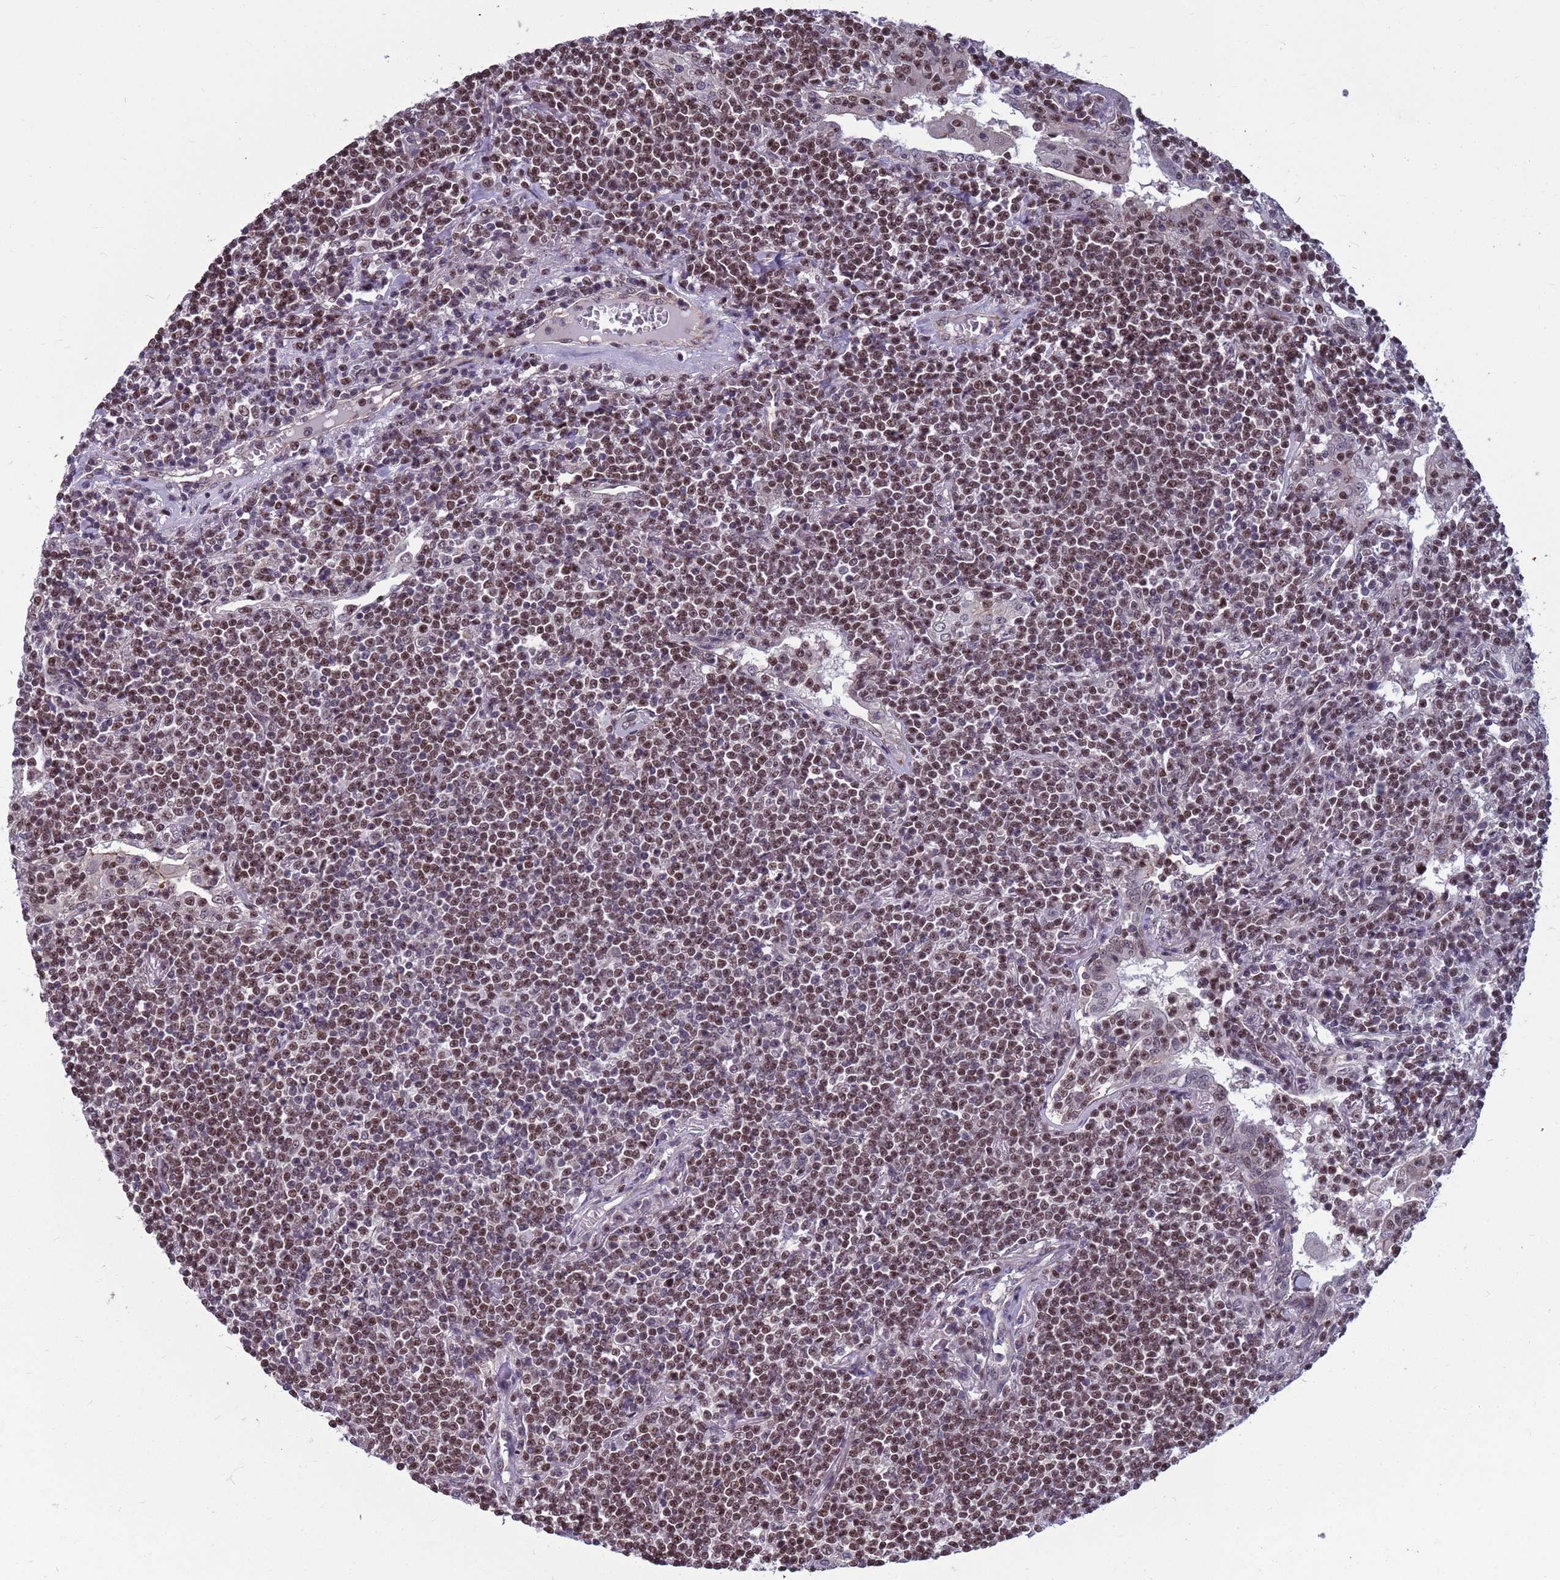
{"staining": {"intensity": "strong", "quantity": ">75%", "location": "nuclear"}, "tissue": "lymphoma", "cell_type": "Tumor cells", "image_type": "cancer", "snomed": [{"axis": "morphology", "description": "Malignant lymphoma, non-Hodgkin's type, Low grade"}, {"axis": "topography", "description": "Lung"}], "caption": "Immunohistochemical staining of human lymphoma shows strong nuclear protein positivity in approximately >75% of tumor cells. The staining is performed using DAB (3,3'-diaminobenzidine) brown chromogen to label protein expression. The nuclei are counter-stained blue using hematoxylin.", "gene": "NSL1", "patient": {"sex": "female", "age": 71}}